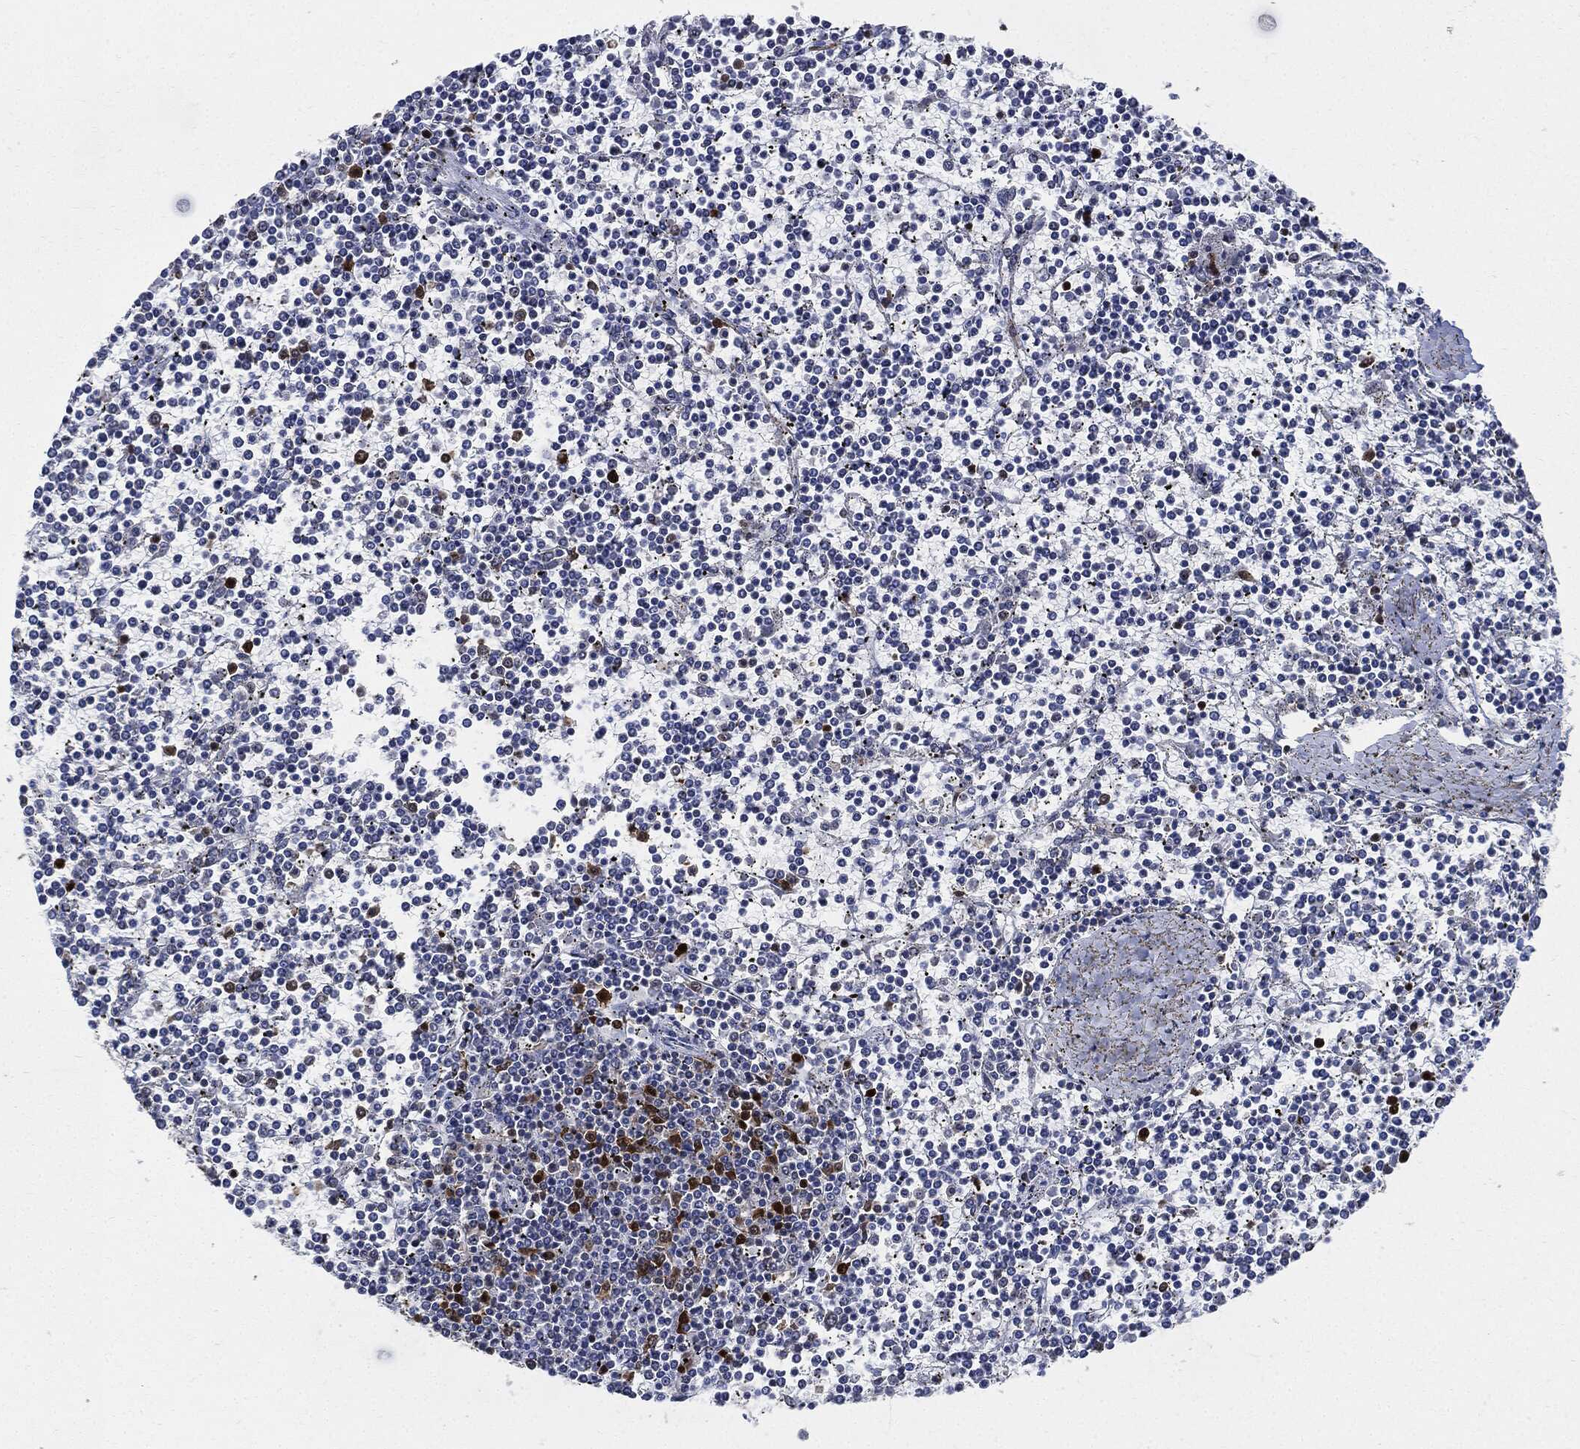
{"staining": {"intensity": "negative", "quantity": "none", "location": "none"}, "tissue": "lymphoma", "cell_type": "Tumor cells", "image_type": "cancer", "snomed": [{"axis": "morphology", "description": "Malignant lymphoma, non-Hodgkin's type, Low grade"}, {"axis": "topography", "description": "Spleen"}], "caption": "A photomicrograph of malignant lymphoma, non-Hodgkin's type (low-grade) stained for a protein exhibits no brown staining in tumor cells.", "gene": "PCNA", "patient": {"sex": "female", "age": 19}}